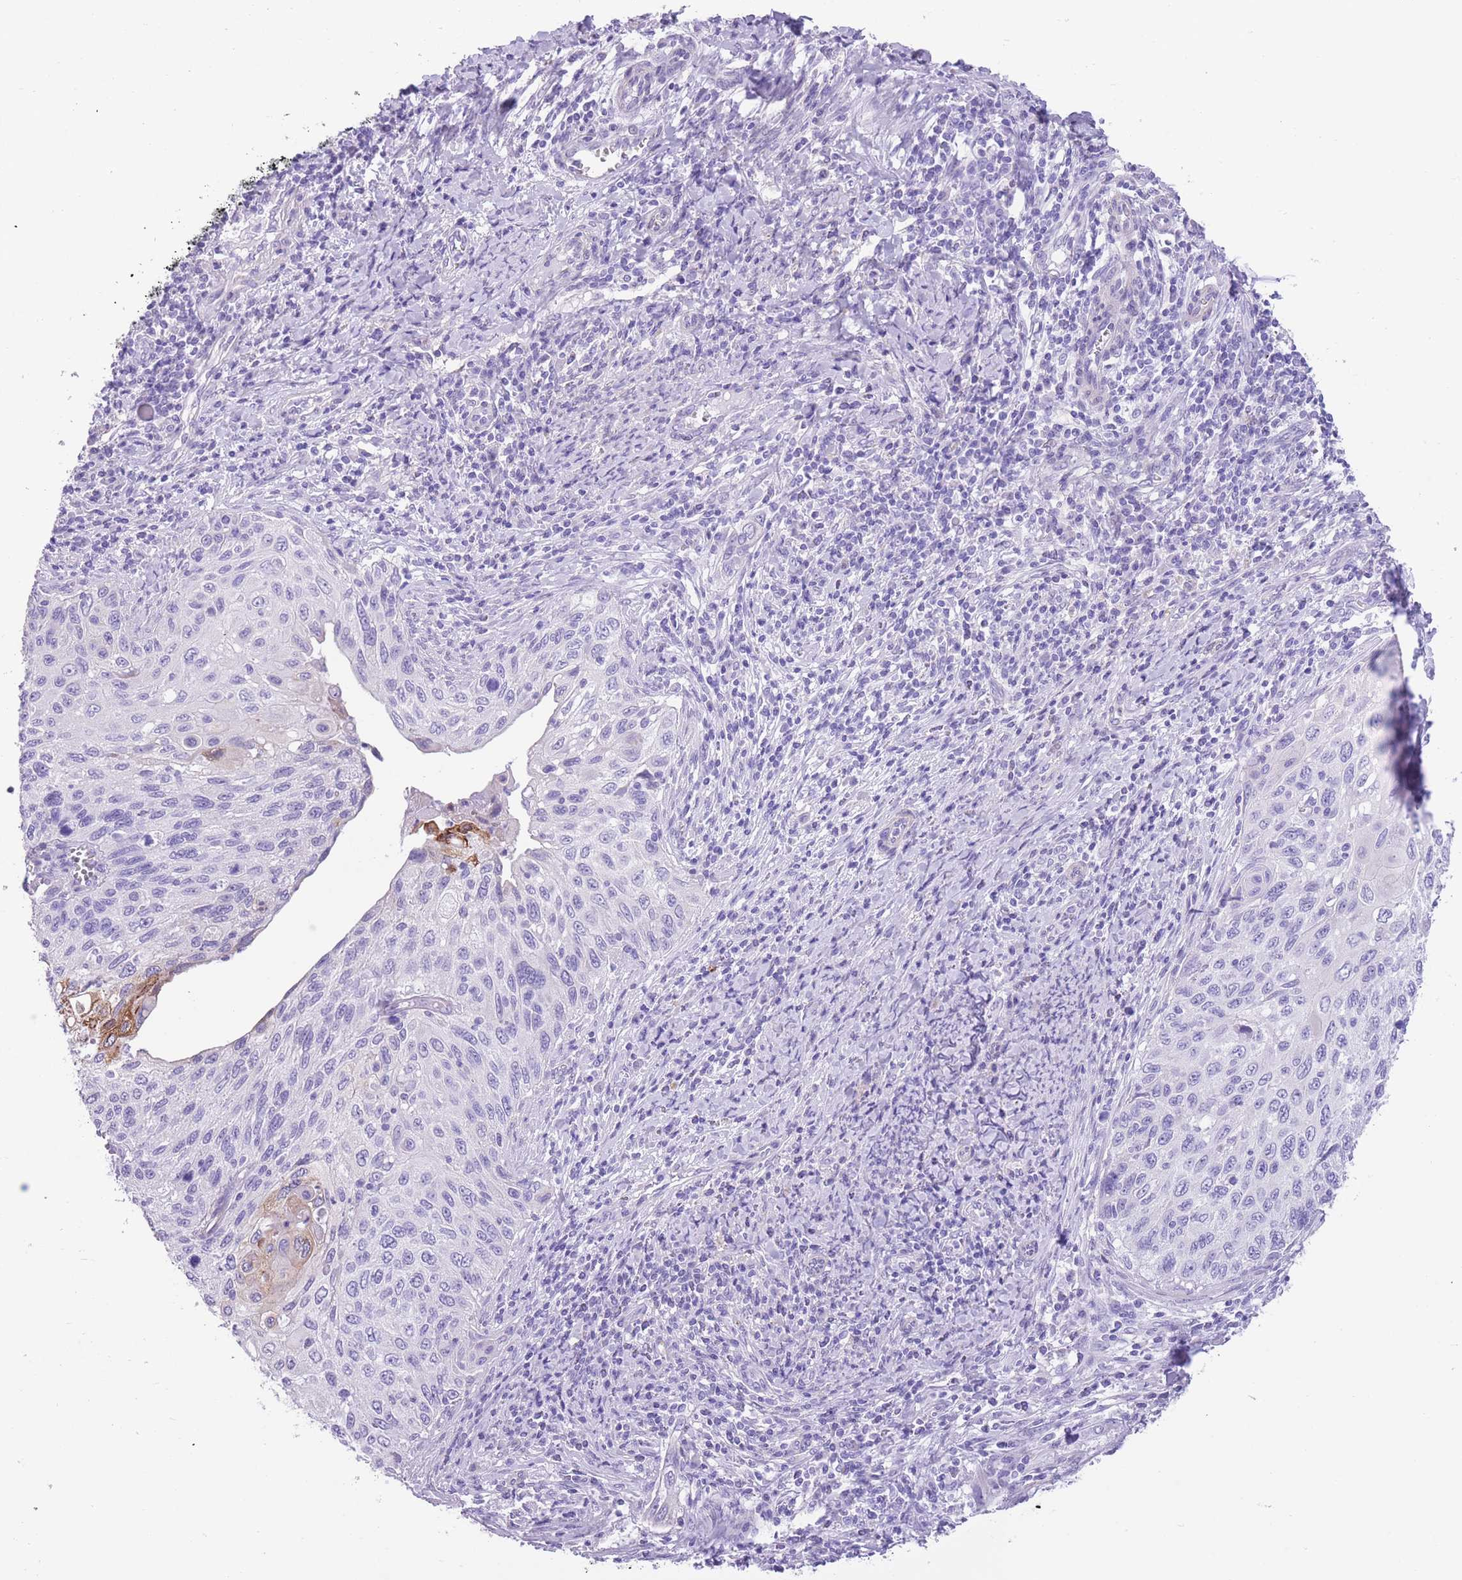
{"staining": {"intensity": "strong", "quantity": "<25%", "location": "cytoplasmic/membranous"}, "tissue": "cervical cancer", "cell_type": "Tumor cells", "image_type": "cancer", "snomed": [{"axis": "morphology", "description": "Squamous cell carcinoma, NOS"}, {"axis": "topography", "description": "Cervix"}], "caption": "IHC micrograph of human cervical cancer (squamous cell carcinoma) stained for a protein (brown), which reveals medium levels of strong cytoplasmic/membranous positivity in approximately <25% of tumor cells.", "gene": "RAI2", "patient": {"sex": "female", "age": 70}}